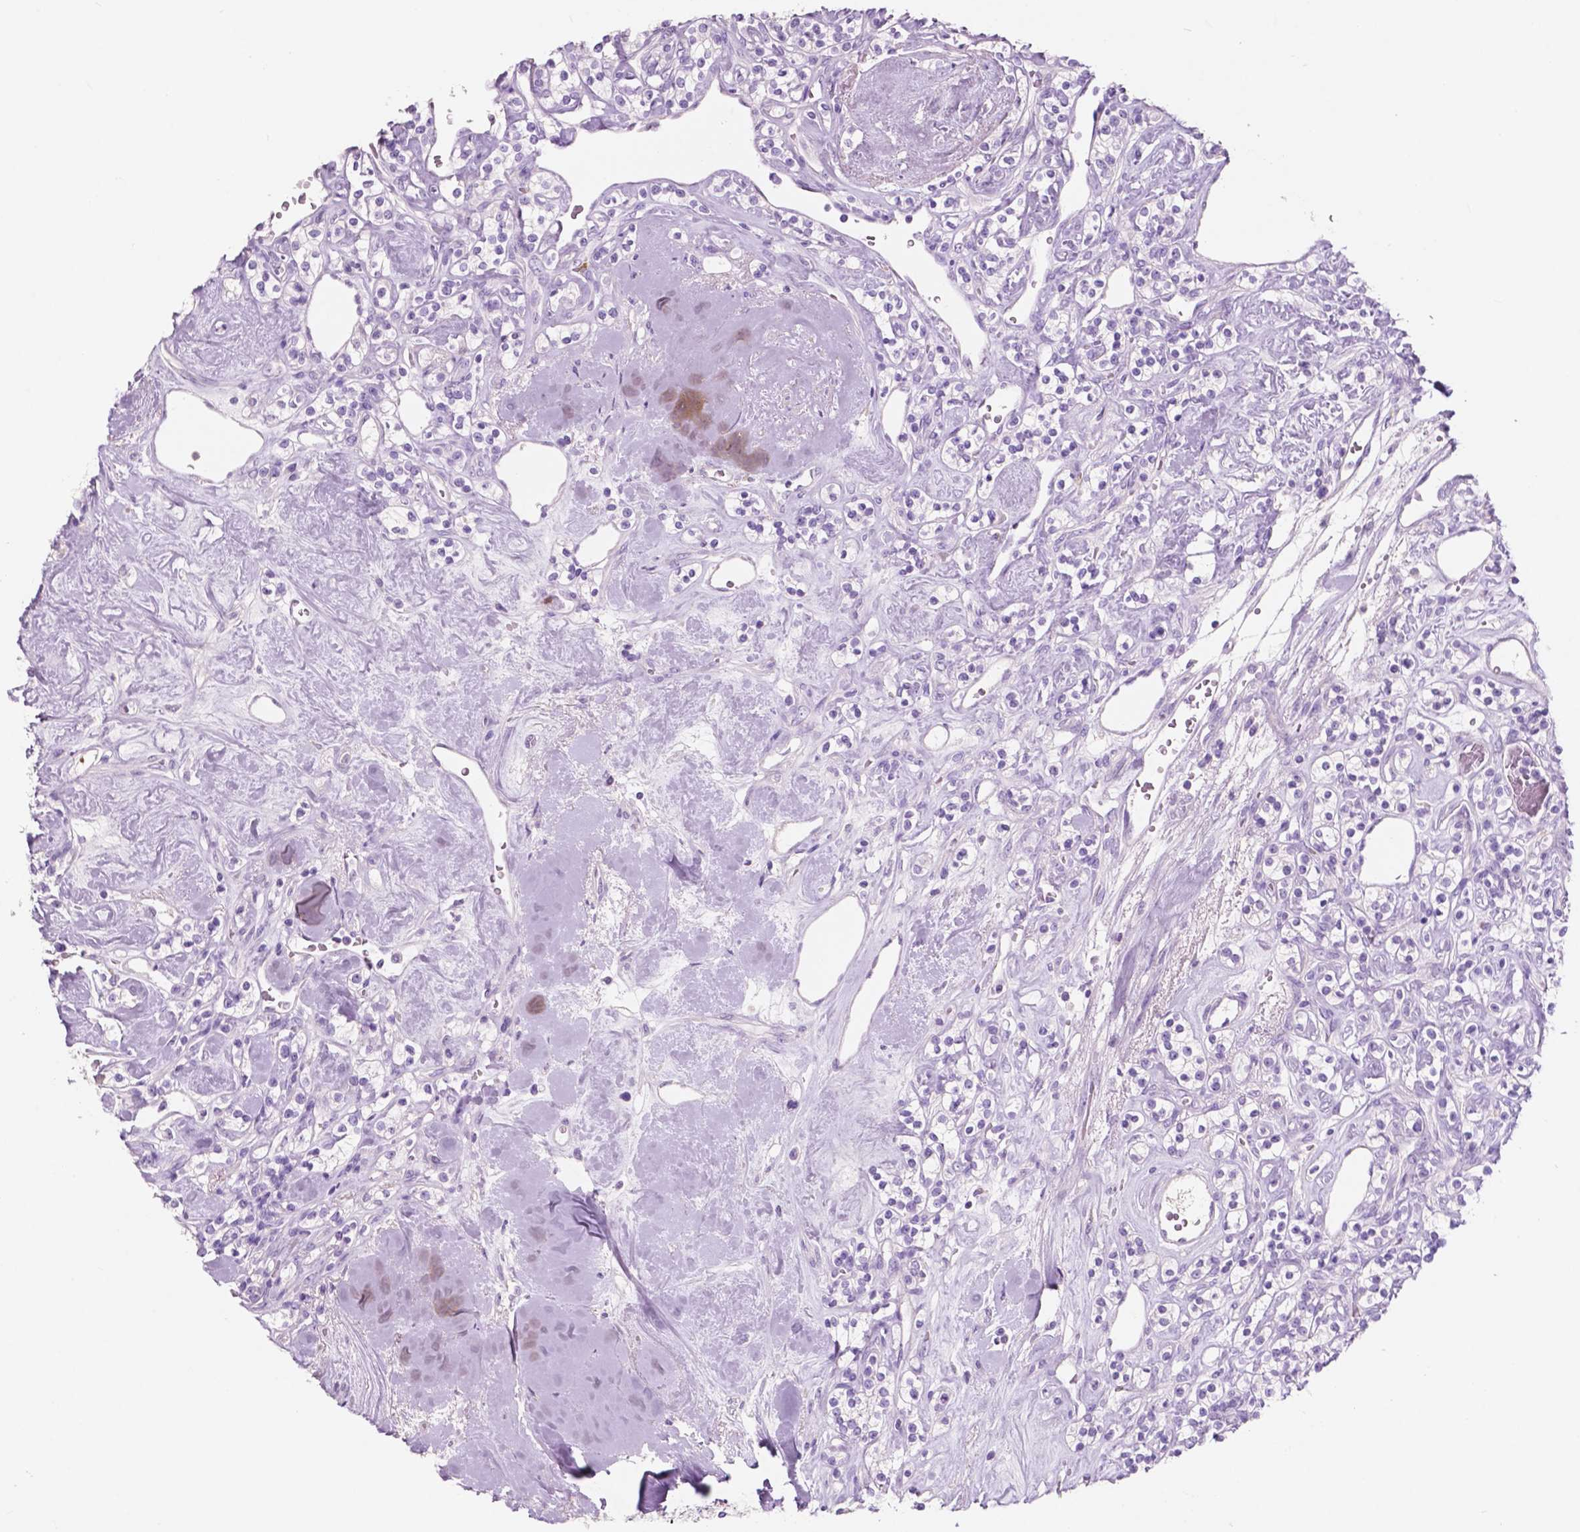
{"staining": {"intensity": "negative", "quantity": "none", "location": "none"}, "tissue": "renal cancer", "cell_type": "Tumor cells", "image_type": "cancer", "snomed": [{"axis": "morphology", "description": "Adenocarcinoma, NOS"}, {"axis": "topography", "description": "Kidney"}], "caption": "This is an immunohistochemistry histopathology image of human renal cancer (adenocarcinoma). There is no expression in tumor cells.", "gene": "CUZD1", "patient": {"sex": "male", "age": 77}}